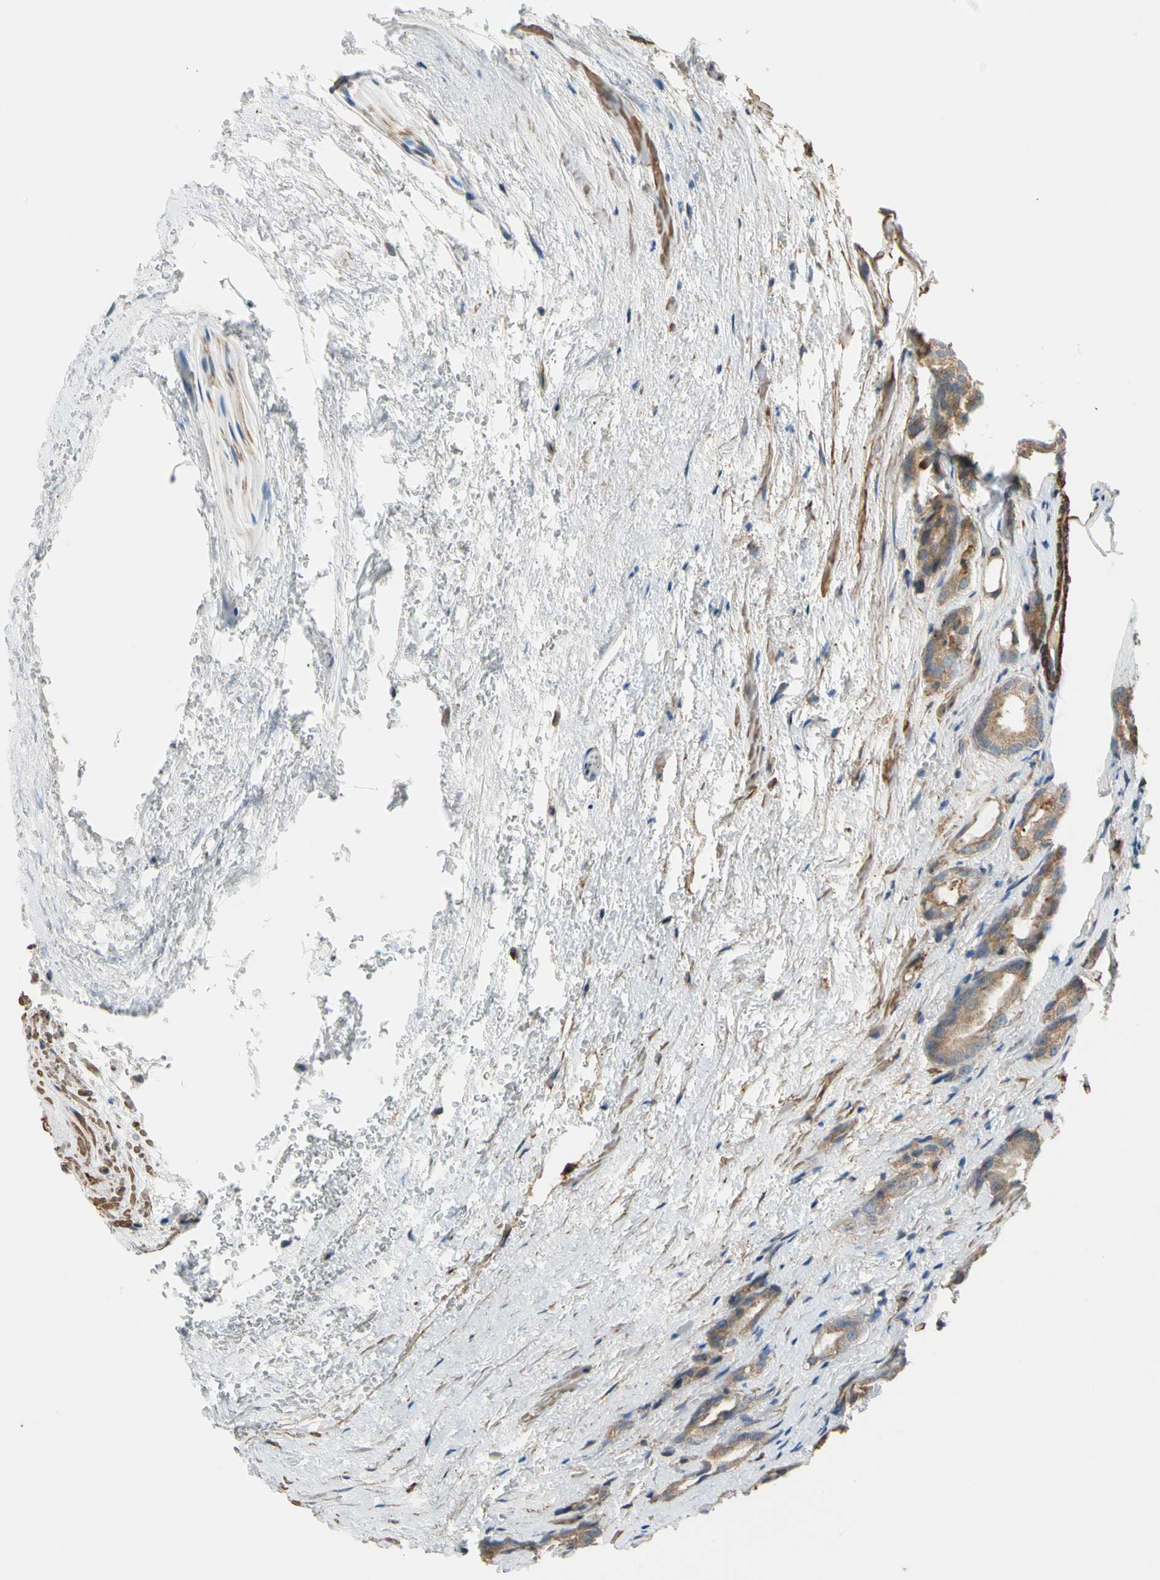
{"staining": {"intensity": "weak", "quantity": ">75%", "location": "cytoplasmic/membranous"}, "tissue": "prostate cancer", "cell_type": "Tumor cells", "image_type": "cancer", "snomed": [{"axis": "morphology", "description": "Adenocarcinoma, High grade"}, {"axis": "topography", "description": "Prostate"}], "caption": "A photomicrograph of prostate high-grade adenocarcinoma stained for a protein exhibits weak cytoplasmic/membranous brown staining in tumor cells.", "gene": "LIMK2", "patient": {"sex": "male", "age": 64}}